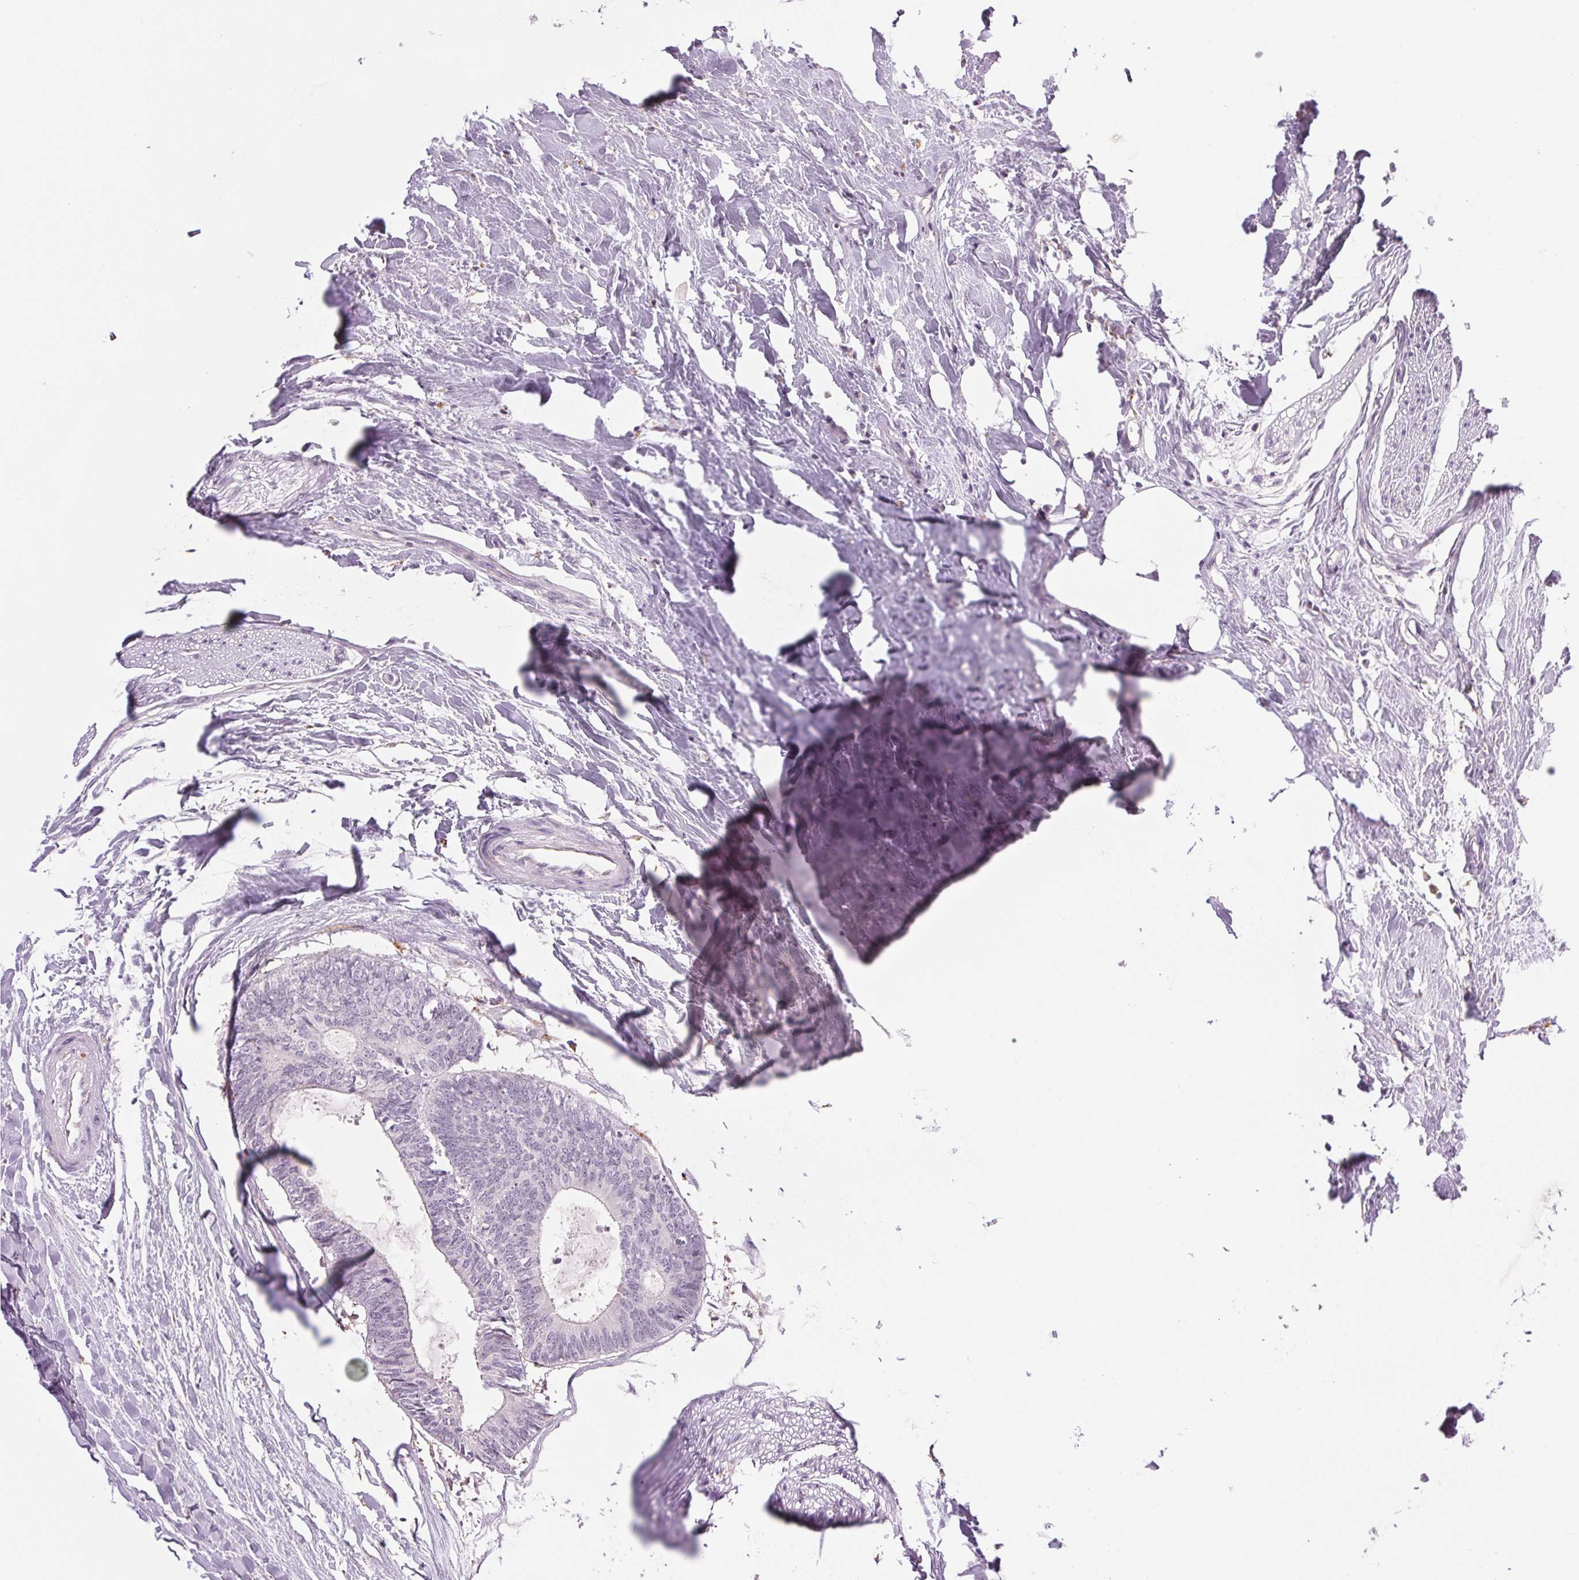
{"staining": {"intensity": "negative", "quantity": "none", "location": "none"}, "tissue": "colorectal cancer", "cell_type": "Tumor cells", "image_type": "cancer", "snomed": [{"axis": "morphology", "description": "Adenocarcinoma, NOS"}, {"axis": "topography", "description": "Colon"}, {"axis": "topography", "description": "Rectum"}], "caption": "Histopathology image shows no protein expression in tumor cells of colorectal cancer tissue.", "gene": "MPO", "patient": {"sex": "male", "age": 57}}